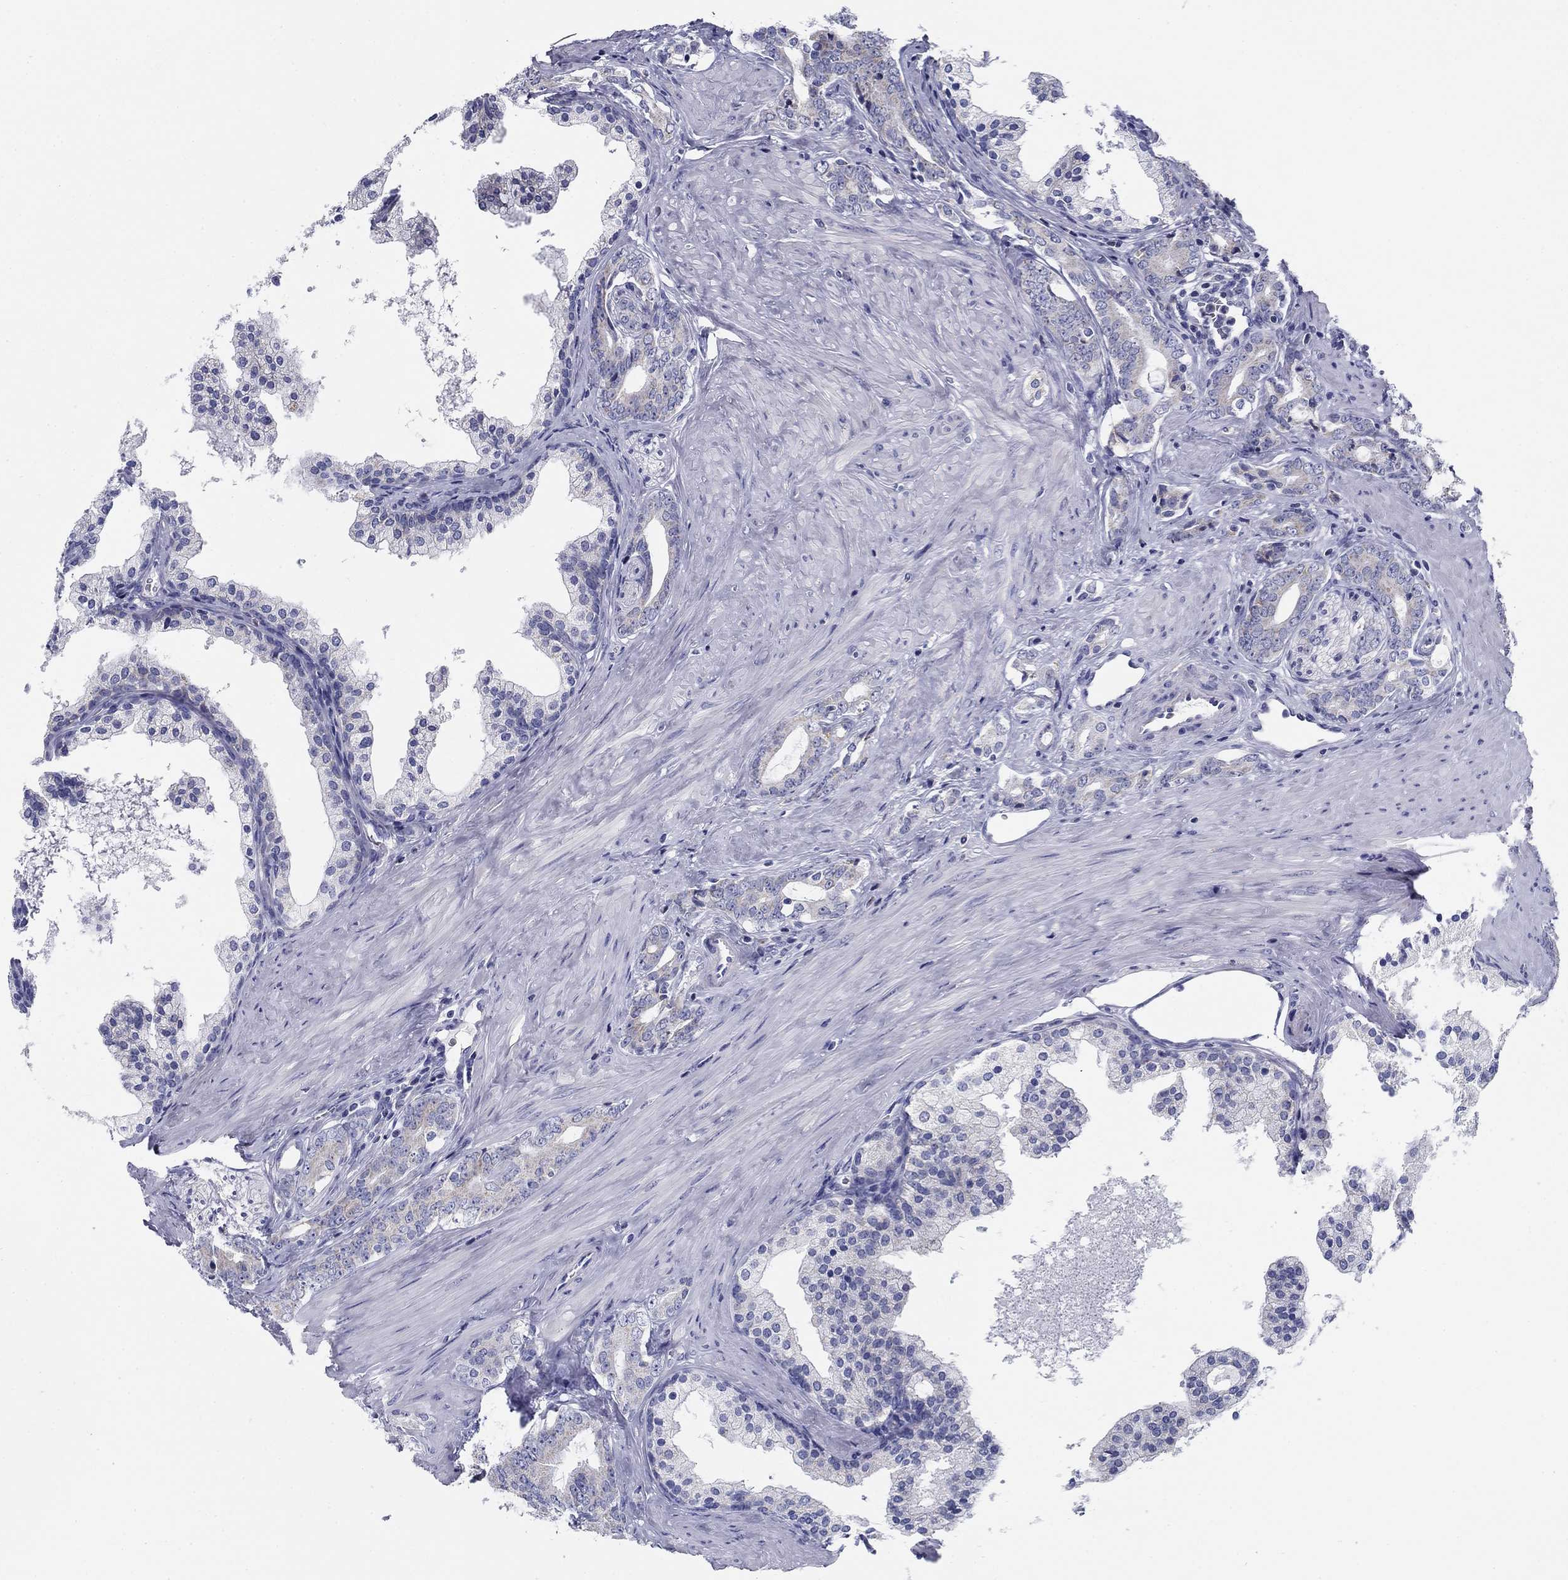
{"staining": {"intensity": "negative", "quantity": "none", "location": "none"}, "tissue": "prostate cancer", "cell_type": "Tumor cells", "image_type": "cancer", "snomed": [{"axis": "morphology", "description": "Adenocarcinoma, NOS"}, {"axis": "topography", "description": "Prostate"}], "caption": "A high-resolution photomicrograph shows IHC staining of prostate adenocarcinoma, which reveals no significant positivity in tumor cells.", "gene": "UPB1", "patient": {"sex": "male", "age": 55}}